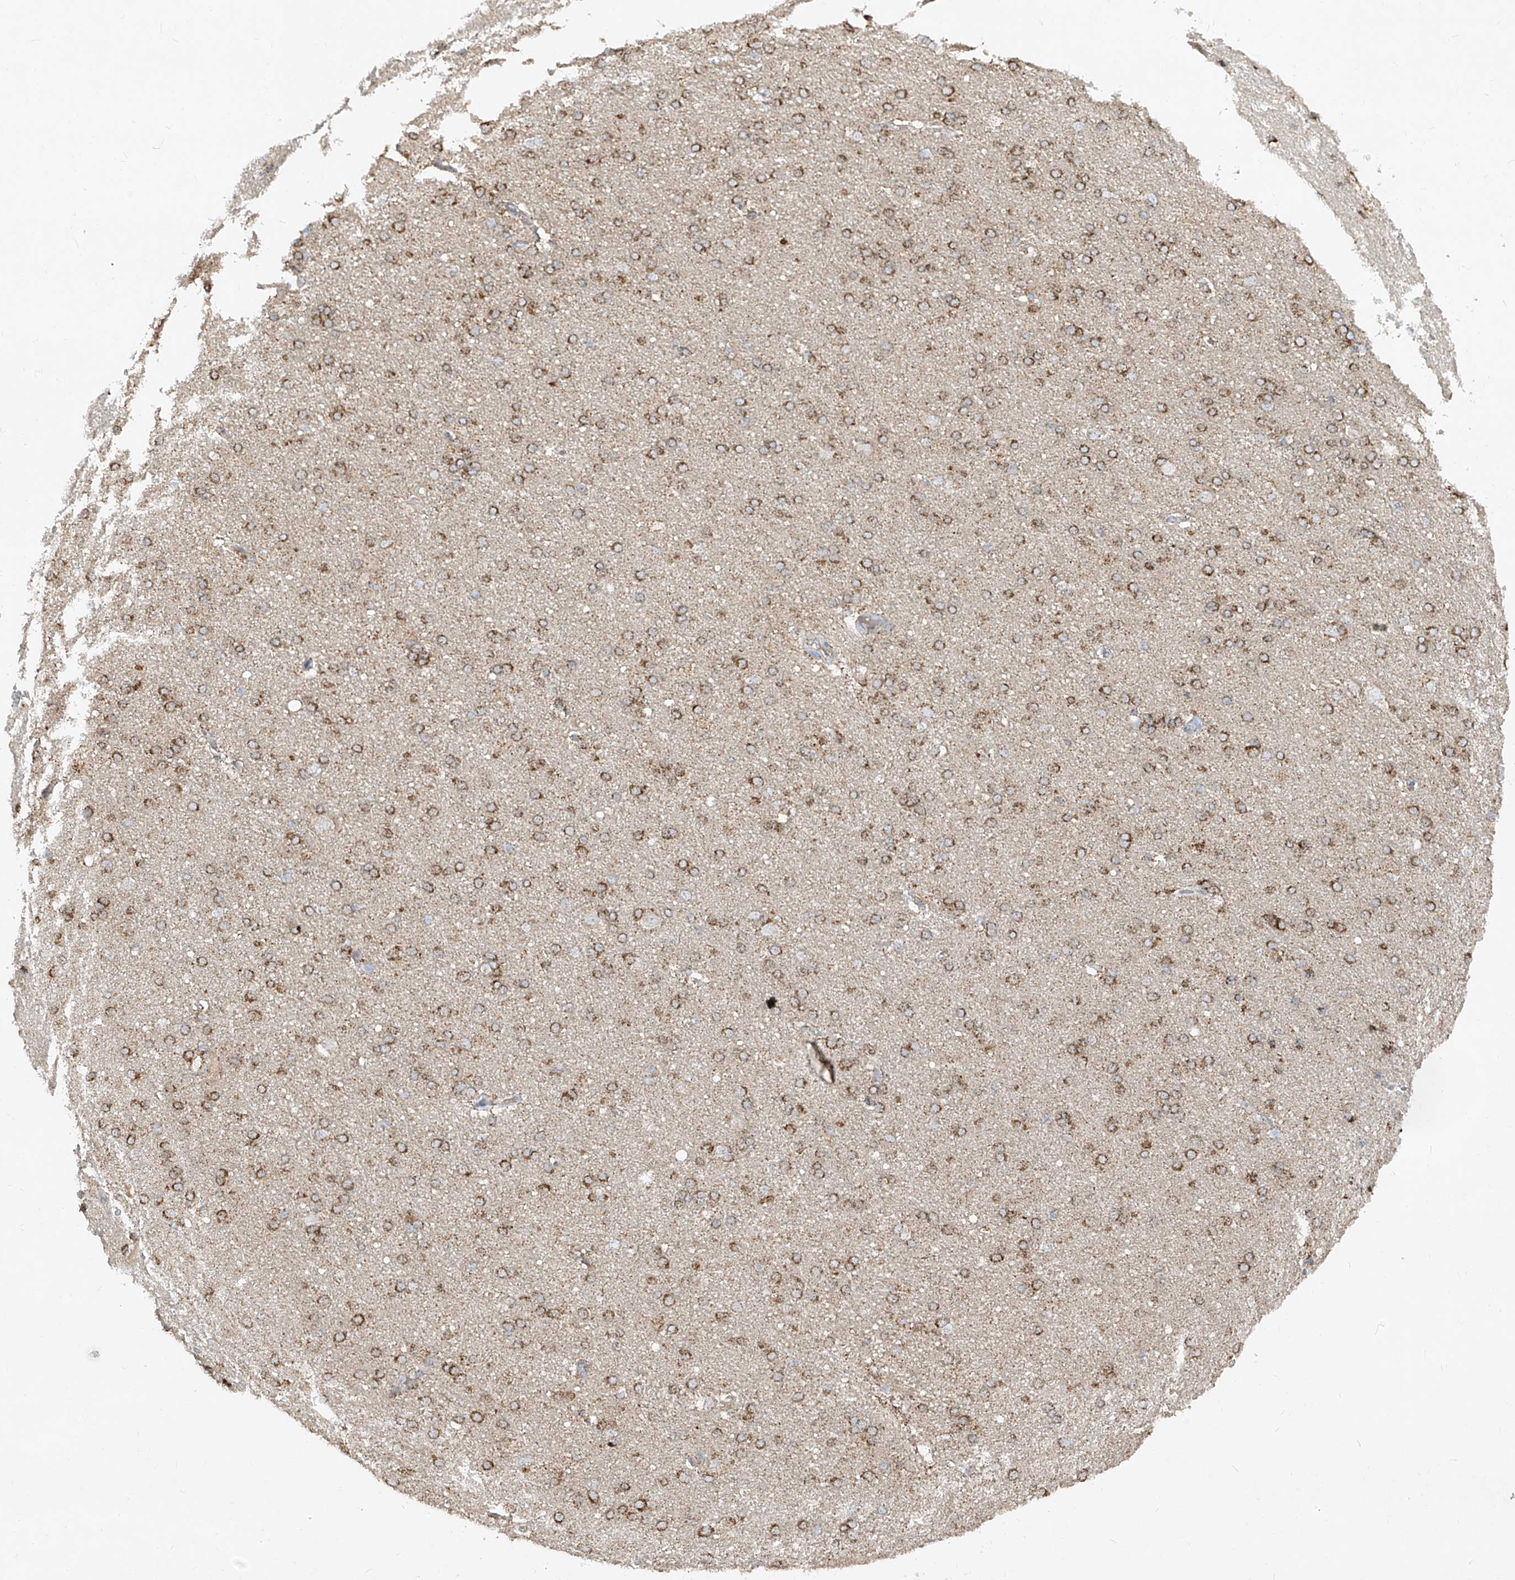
{"staining": {"intensity": "negative", "quantity": "none", "location": "none"}, "tissue": "cerebral cortex", "cell_type": "Endothelial cells", "image_type": "normal", "snomed": [{"axis": "morphology", "description": "Normal tissue, NOS"}, {"axis": "topography", "description": "Cerebral cortex"}], "caption": "The photomicrograph exhibits no significant staining in endothelial cells of cerebral cortex.", "gene": "ABCD3", "patient": {"sex": "male", "age": 62}}